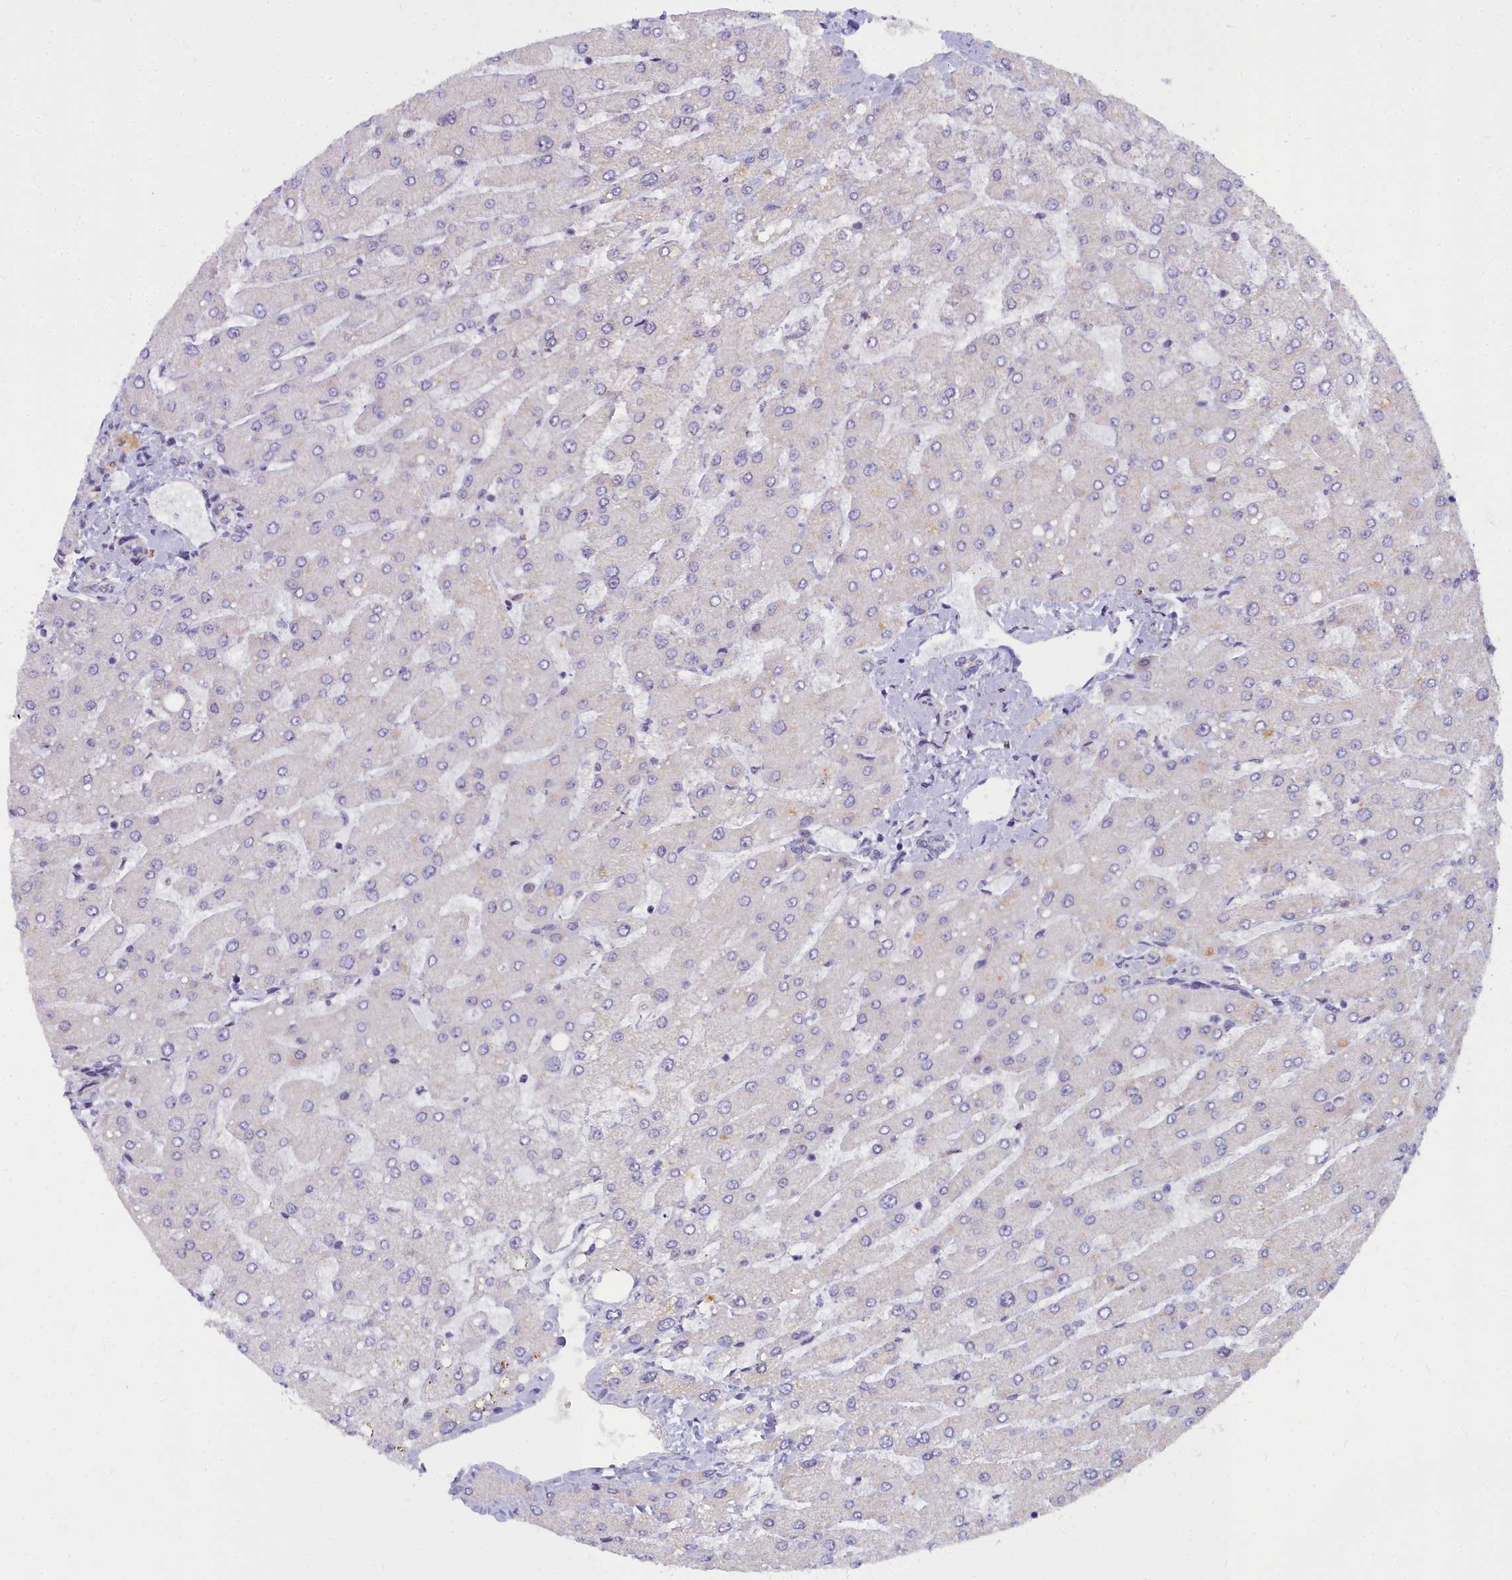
{"staining": {"intensity": "negative", "quantity": "none", "location": "none"}, "tissue": "liver", "cell_type": "Cholangiocytes", "image_type": "normal", "snomed": [{"axis": "morphology", "description": "Normal tissue, NOS"}, {"axis": "topography", "description": "Liver"}], "caption": "IHC photomicrograph of normal liver: human liver stained with DAB (3,3'-diaminobenzidine) displays no significant protein staining in cholangiocytes.", "gene": "WDPCP", "patient": {"sex": "male", "age": 55}}